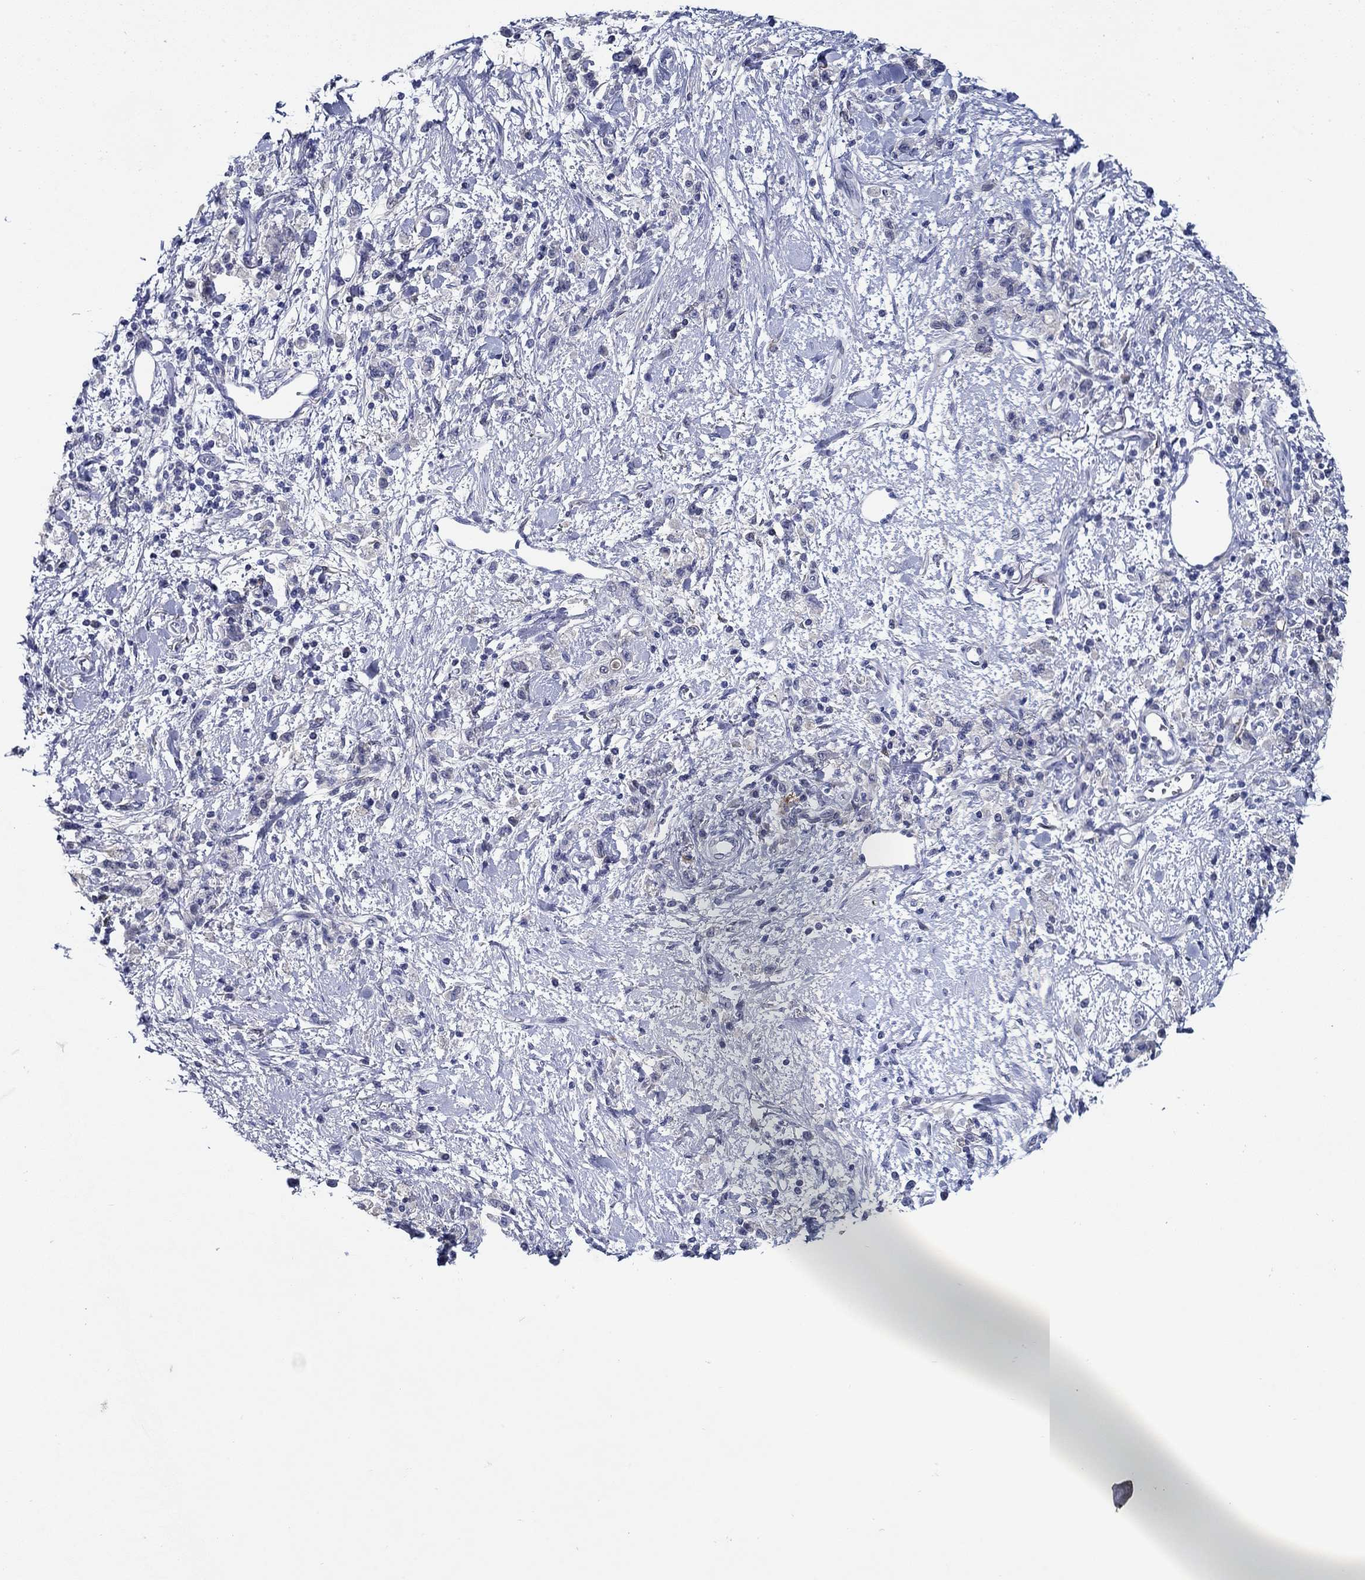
{"staining": {"intensity": "negative", "quantity": "none", "location": "none"}, "tissue": "stomach cancer", "cell_type": "Tumor cells", "image_type": "cancer", "snomed": [{"axis": "morphology", "description": "Adenocarcinoma, NOS"}, {"axis": "topography", "description": "Stomach"}], "caption": "Tumor cells are negative for brown protein staining in stomach adenocarcinoma.", "gene": "MC2R", "patient": {"sex": "male", "age": 77}}